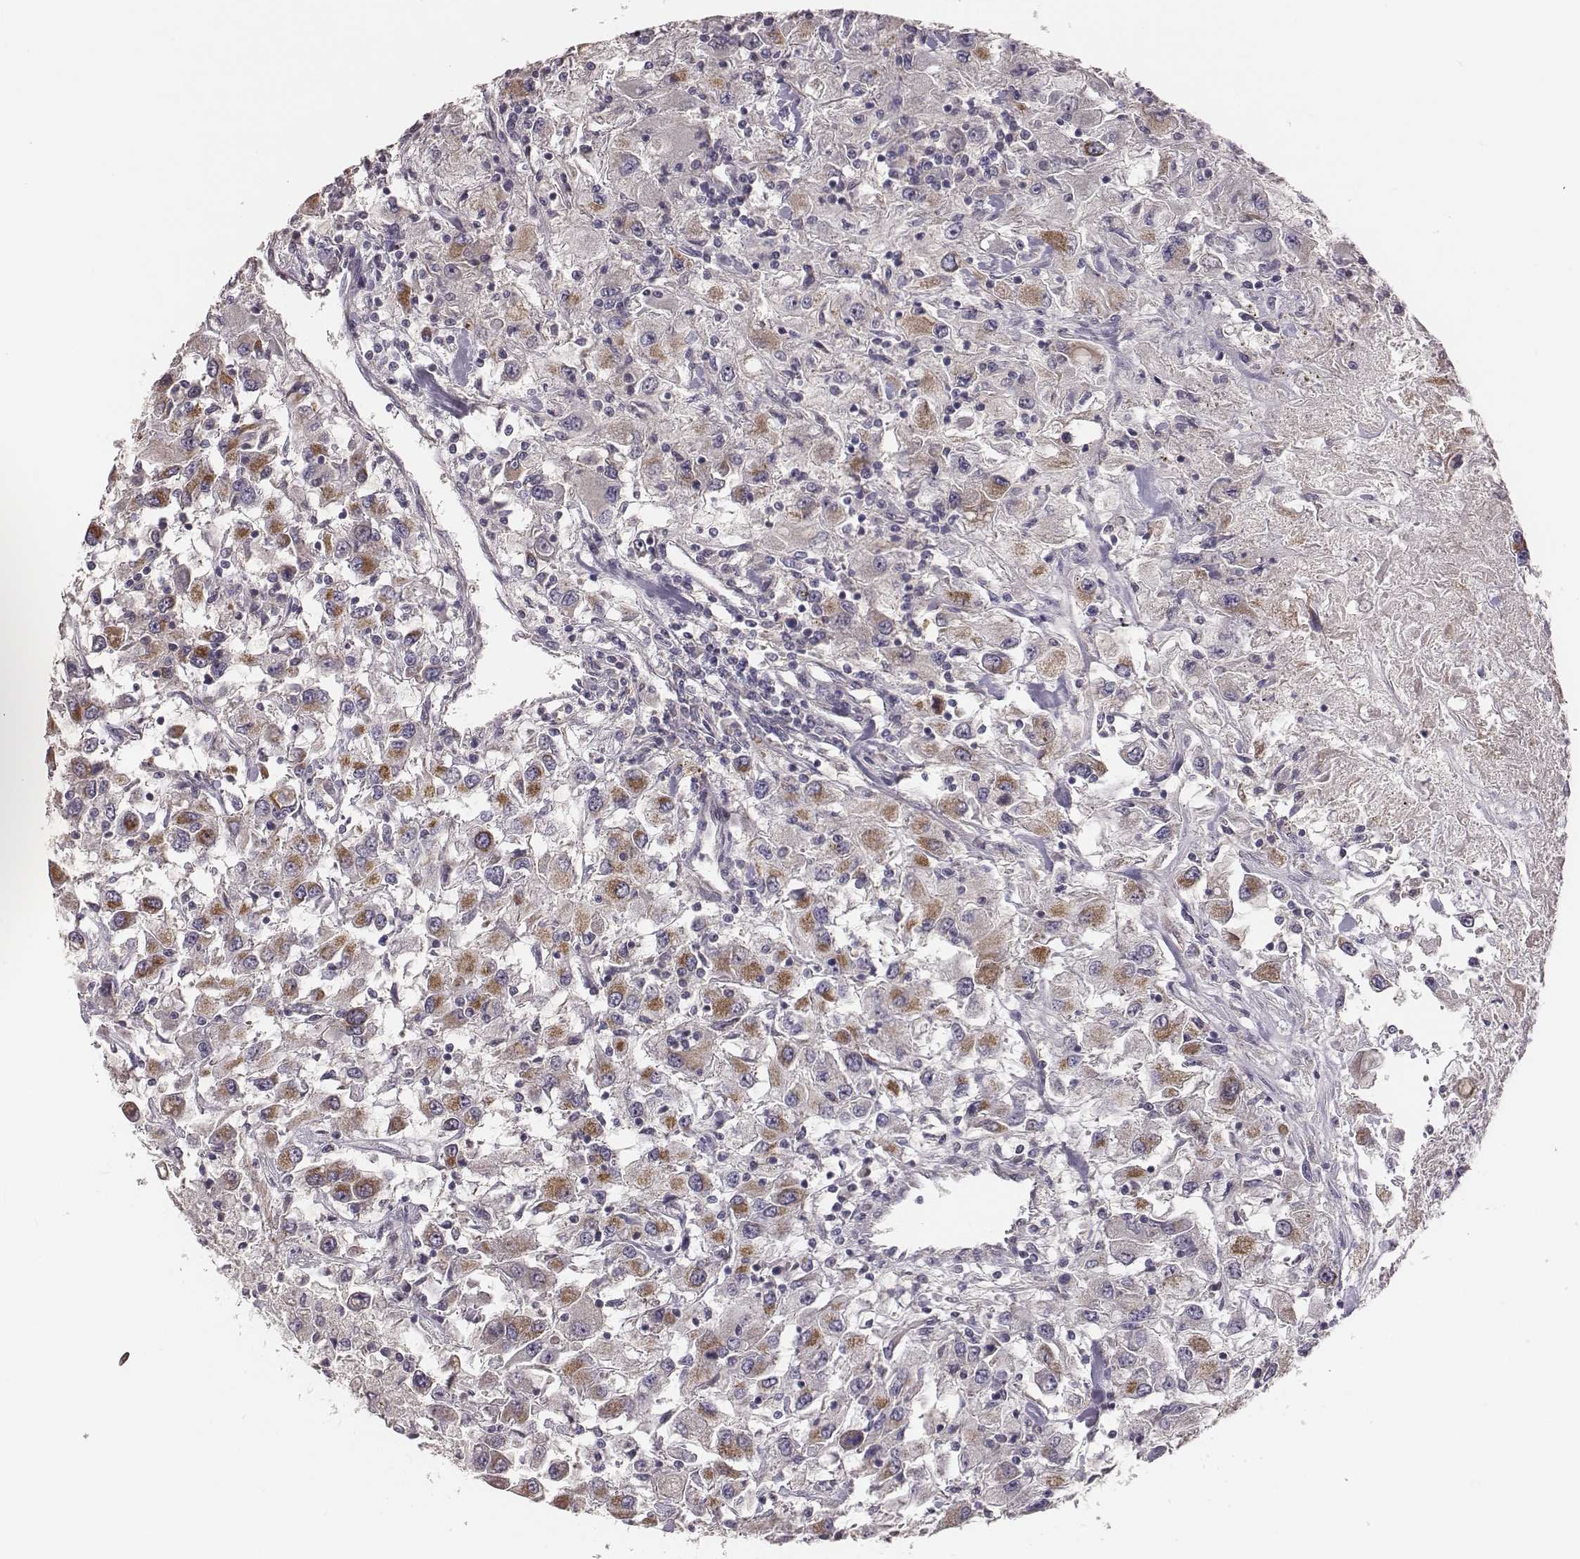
{"staining": {"intensity": "moderate", "quantity": "25%-75%", "location": "cytoplasmic/membranous"}, "tissue": "renal cancer", "cell_type": "Tumor cells", "image_type": "cancer", "snomed": [{"axis": "morphology", "description": "Adenocarcinoma, NOS"}, {"axis": "topography", "description": "Kidney"}], "caption": "DAB immunohistochemical staining of adenocarcinoma (renal) shows moderate cytoplasmic/membranous protein staining in approximately 25%-75% of tumor cells.", "gene": "HAVCR1", "patient": {"sex": "female", "age": 67}}